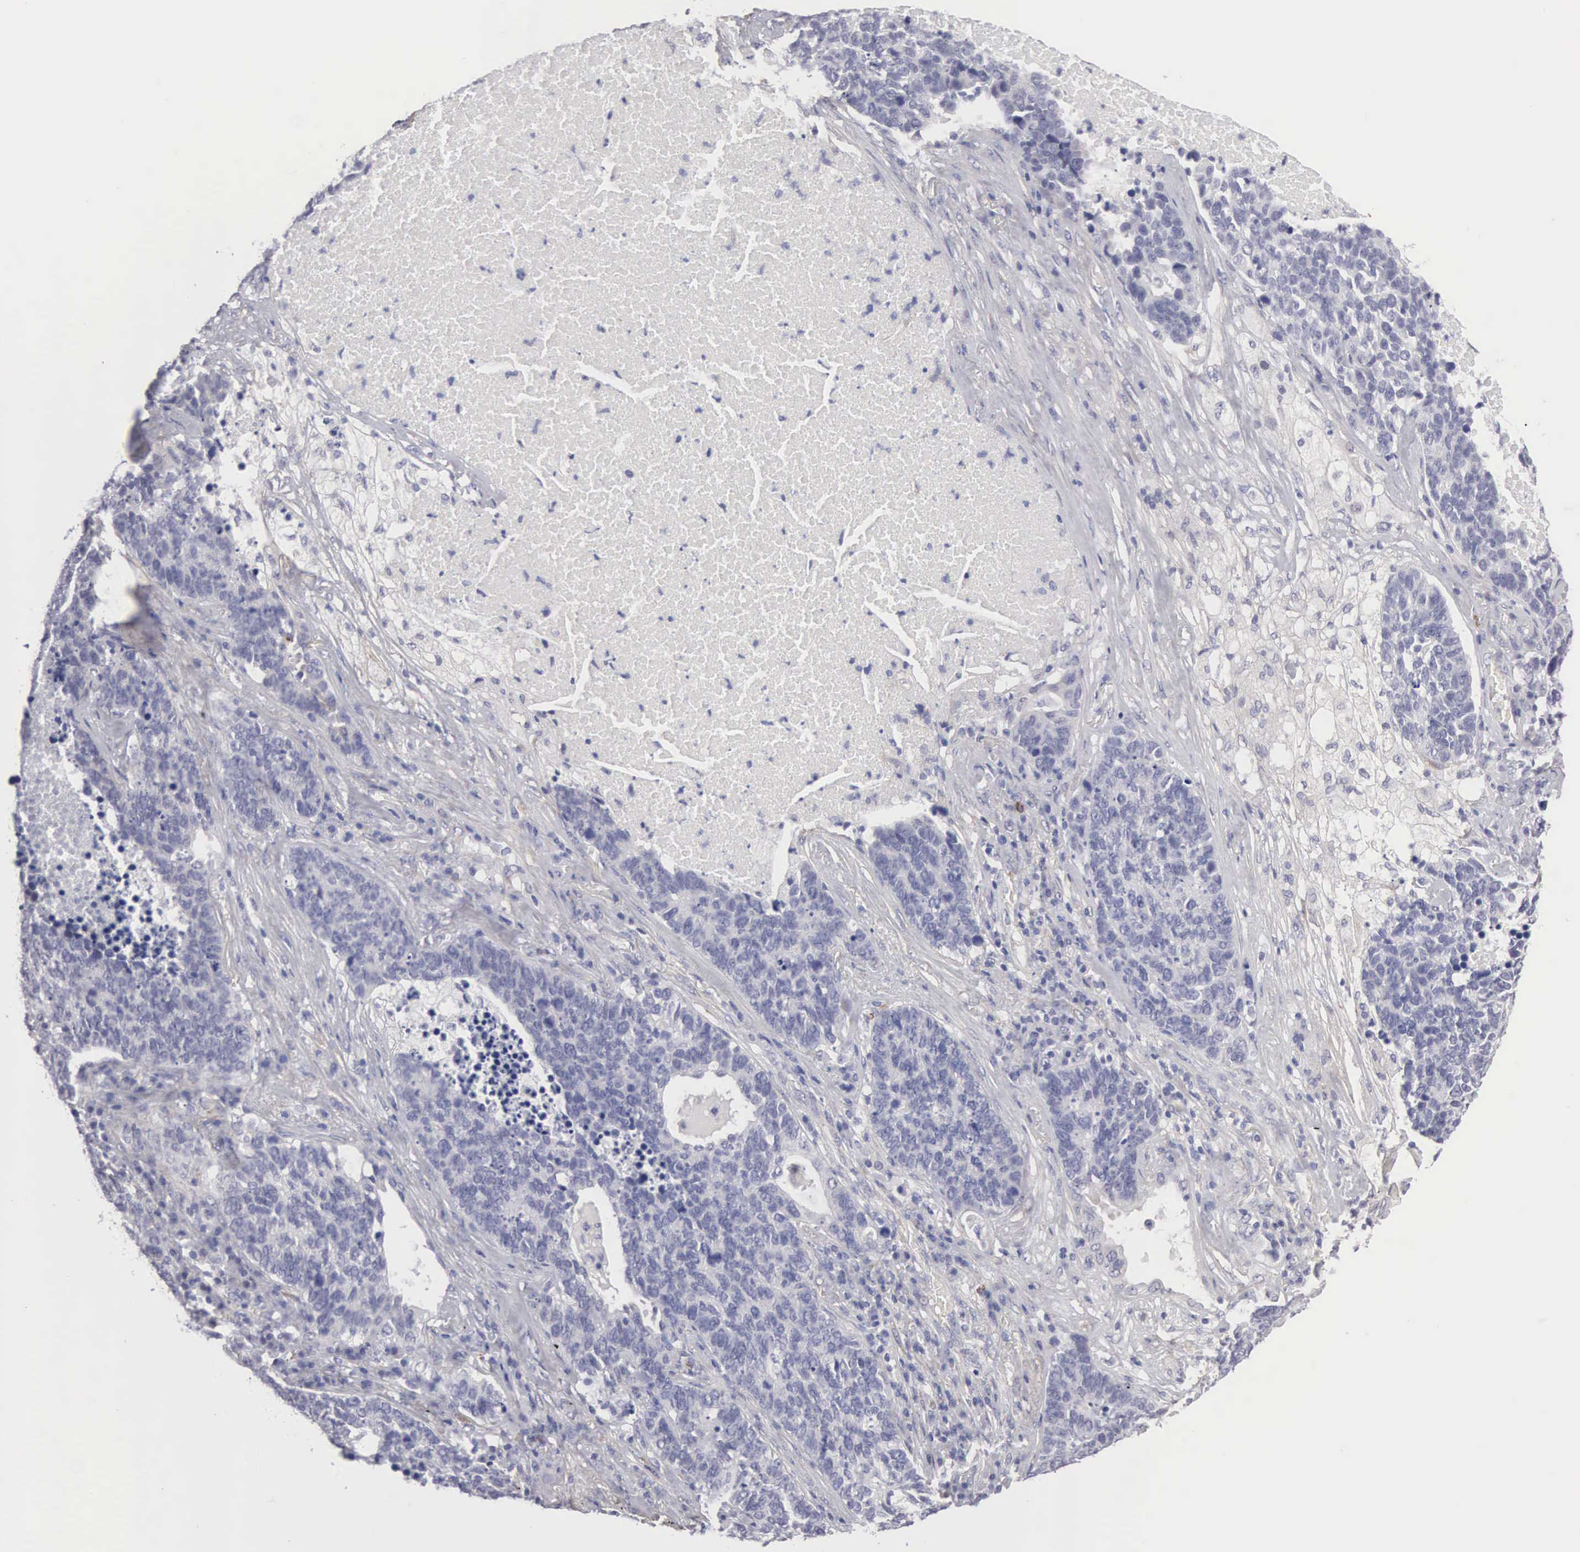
{"staining": {"intensity": "negative", "quantity": "none", "location": "none"}, "tissue": "lung cancer", "cell_type": "Tumor cells", "image_type": "cancer", "snomed": [{"axis": "morphology", "description": "Neoplasm, malignant, NOS"}, {"axis": "topography", "description": "Lung"}], "caption": "Tumor cells show no significant positivity in lung cancer (neoplasm (malignant)). (DAB (3,3'-diaminobenzidine) immunohistochemistry (IHC), high magnification).", "gene": "ELFN2", "patient": {"sex": "female", "age": 75}}